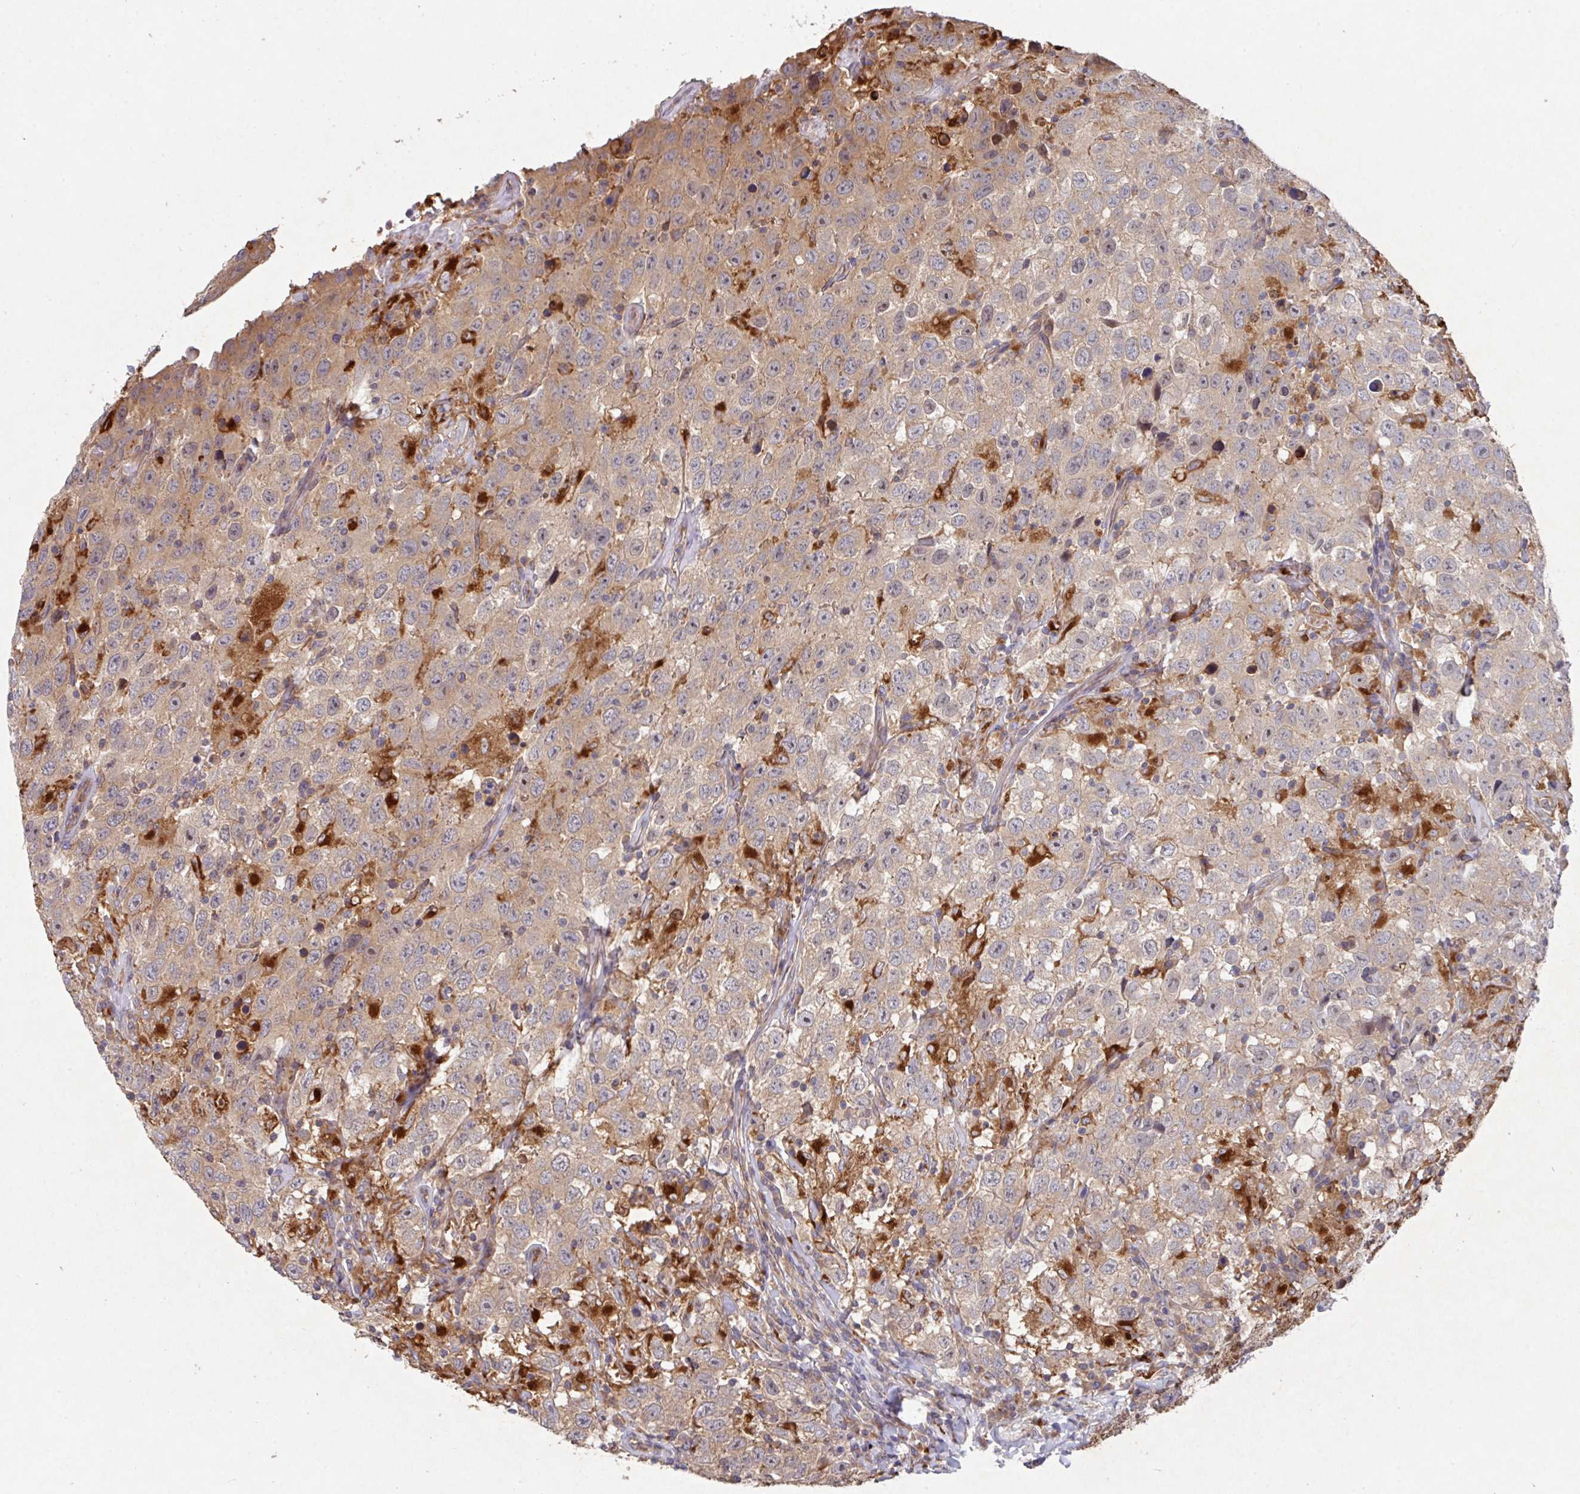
{"staining": {"intensity": "weak", "quantity": ">75%", "location": "cytoplasmic/membranous"}, "tissue": "testis cancer", "cell_type": "Tumor cells", "image_type": "cancer", "snomed": [{"axis": "morphology", "description": "Seminoma, NOS"}, {"axis": "topography", "description": "Testis"}], "caption": "Human seminoma (testis) stained with a brown dye demonstrates weak cytoplasmic/membranous positive positivity in approximately >75% of tumor cells.", "gene": "TRIM14", "patient": {"sex": "male", "age": 41}}